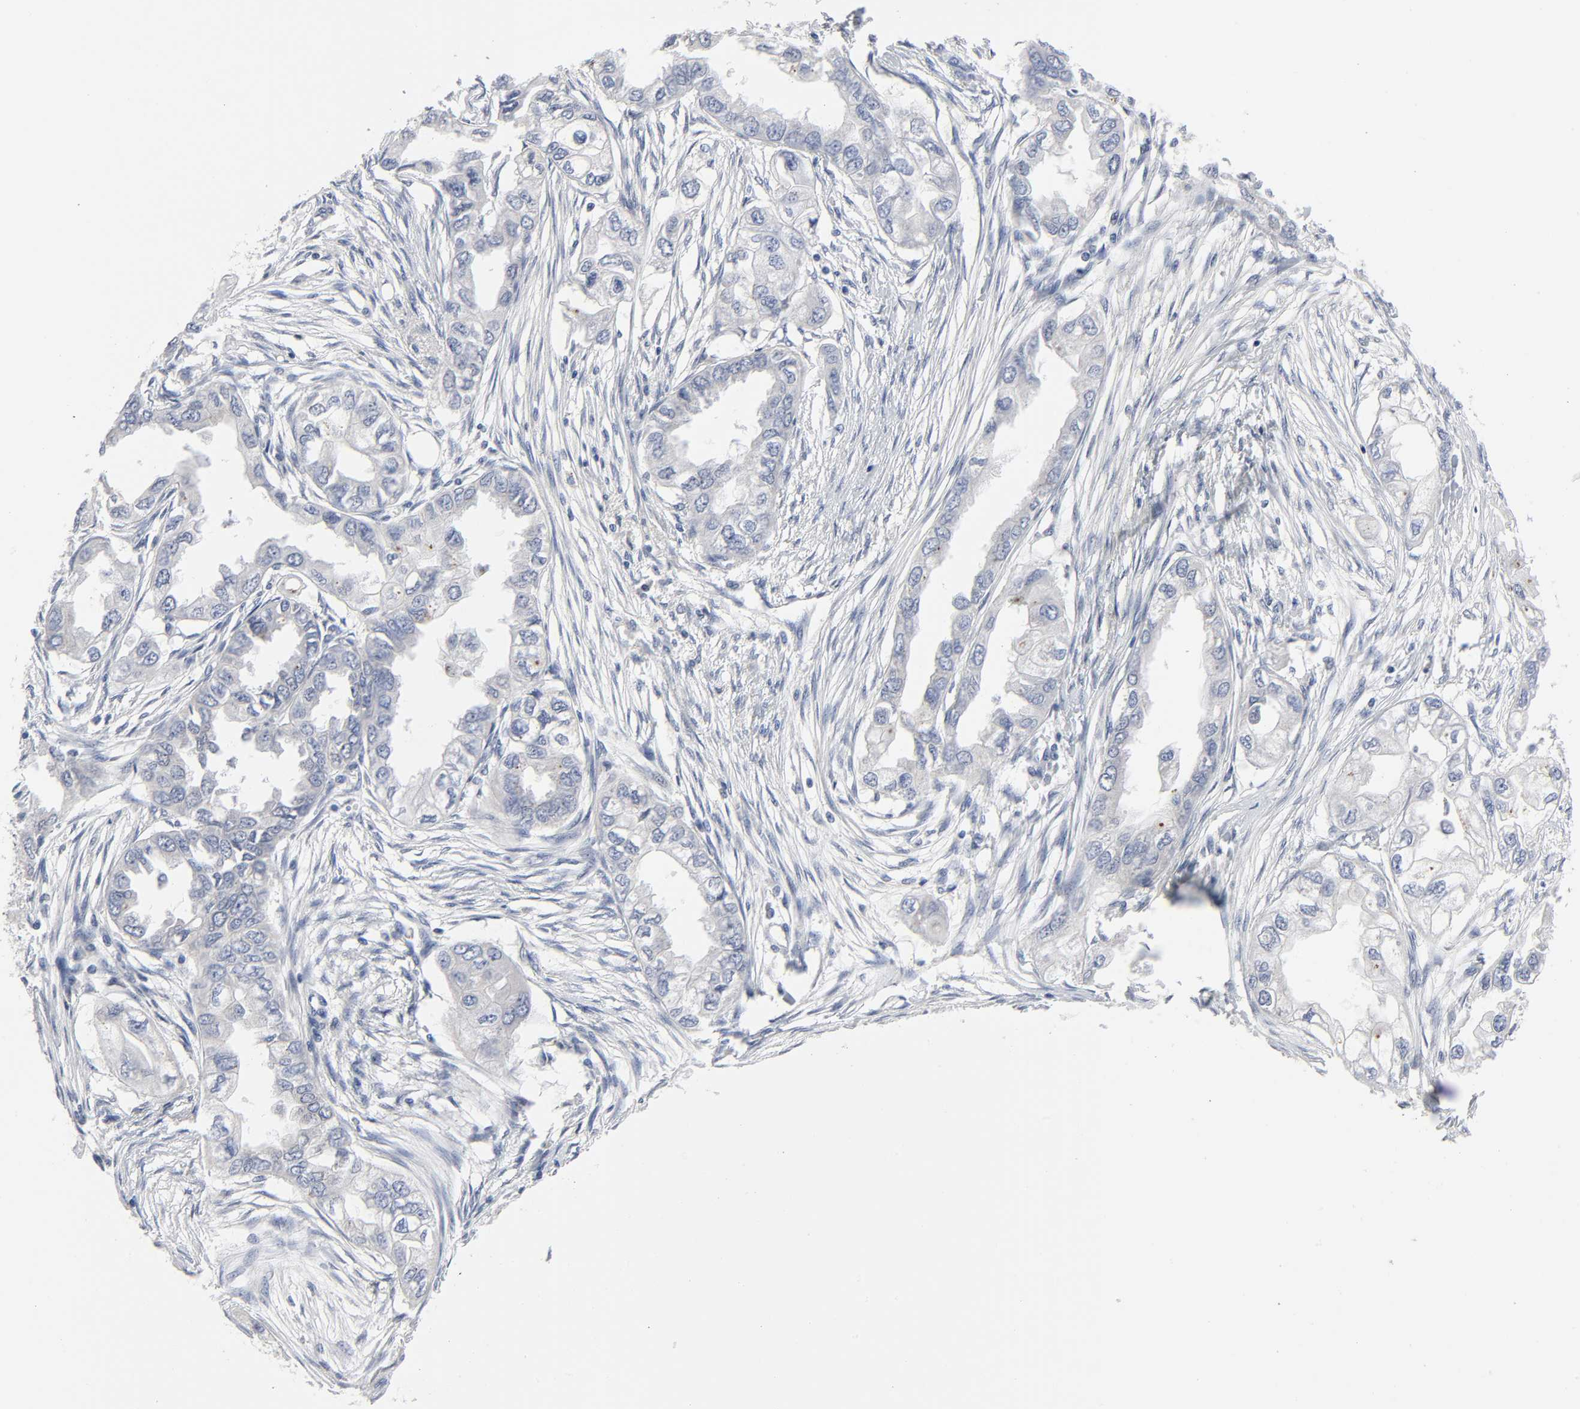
{"staining": {"intensity": "negative", "quantity": "none", "location": "none"}, "tissue": "endometrial cancer", "cell_type": "Tumor cells", "image_type": "cancer", "snomed": [{"axis": "morphology", "description": "Adenocarcinoma, NOS"}, {"axis": "topography", "description": "Endometrium"}], "caption": "Immunohistochemistry histopathology image of adenocarcinoma (endometrial) stained for a protein (brown), which displays no expression in tumor cells.", "gene": "SALL2", "patient": {"sex": "female", "age": 67}}